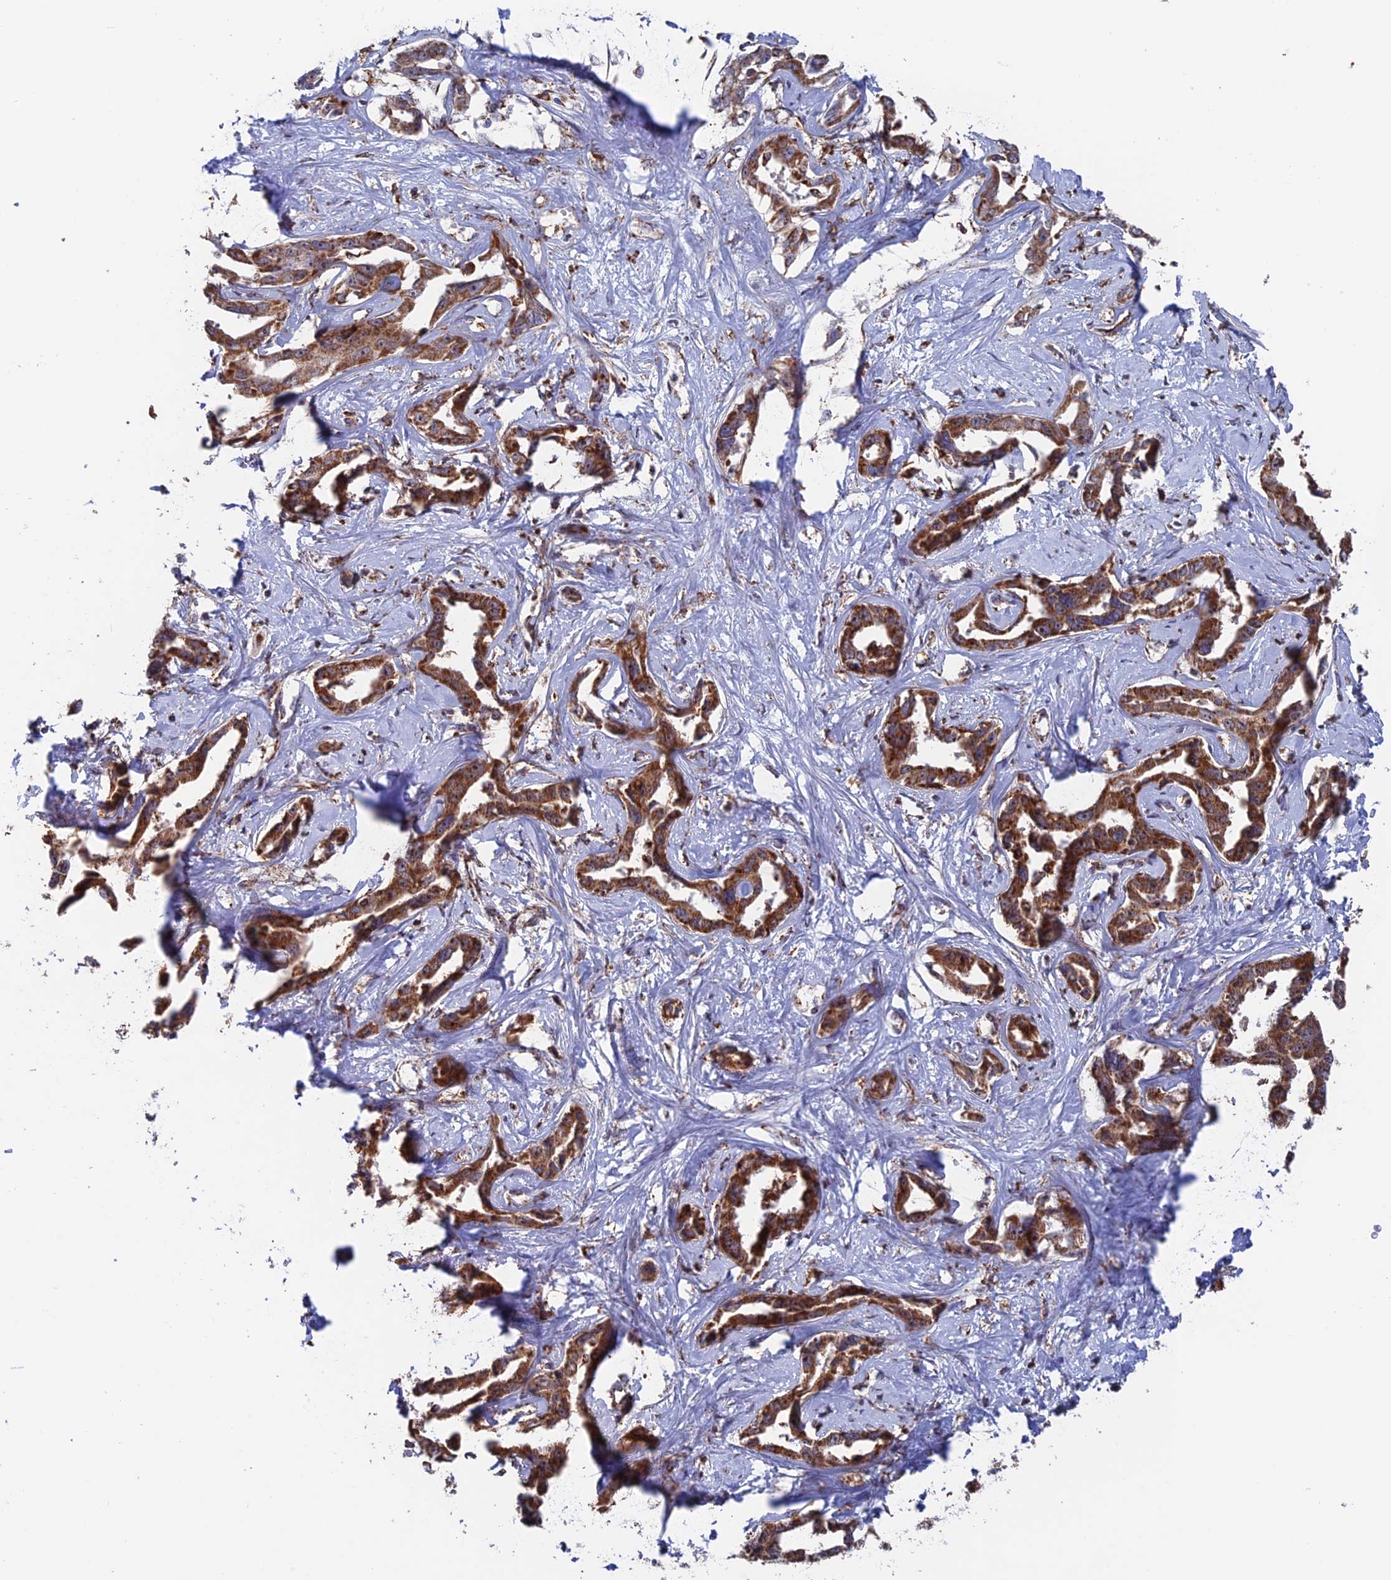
{"staining": {"intensity": "moderate", "quantity": ">75%", "location": "cytoplasmic/membranous"}, "tissue": "liver cancer", "cell_type": "Tumor cells", "image_type": "cancer", "snomed": [{"axis": "morphology", "description": "Cholangiocarcinoma"}, {"axis": "topography", "description": "Liver"}], "caption": "Protein staining reveals moderate cytoplasmic/membranous positivity in about >75% of tumor cells in liver cancer (cholangiocarcinoma).", "gene": "DTYMK", "patient": {"sex": "male", "age": 59}}